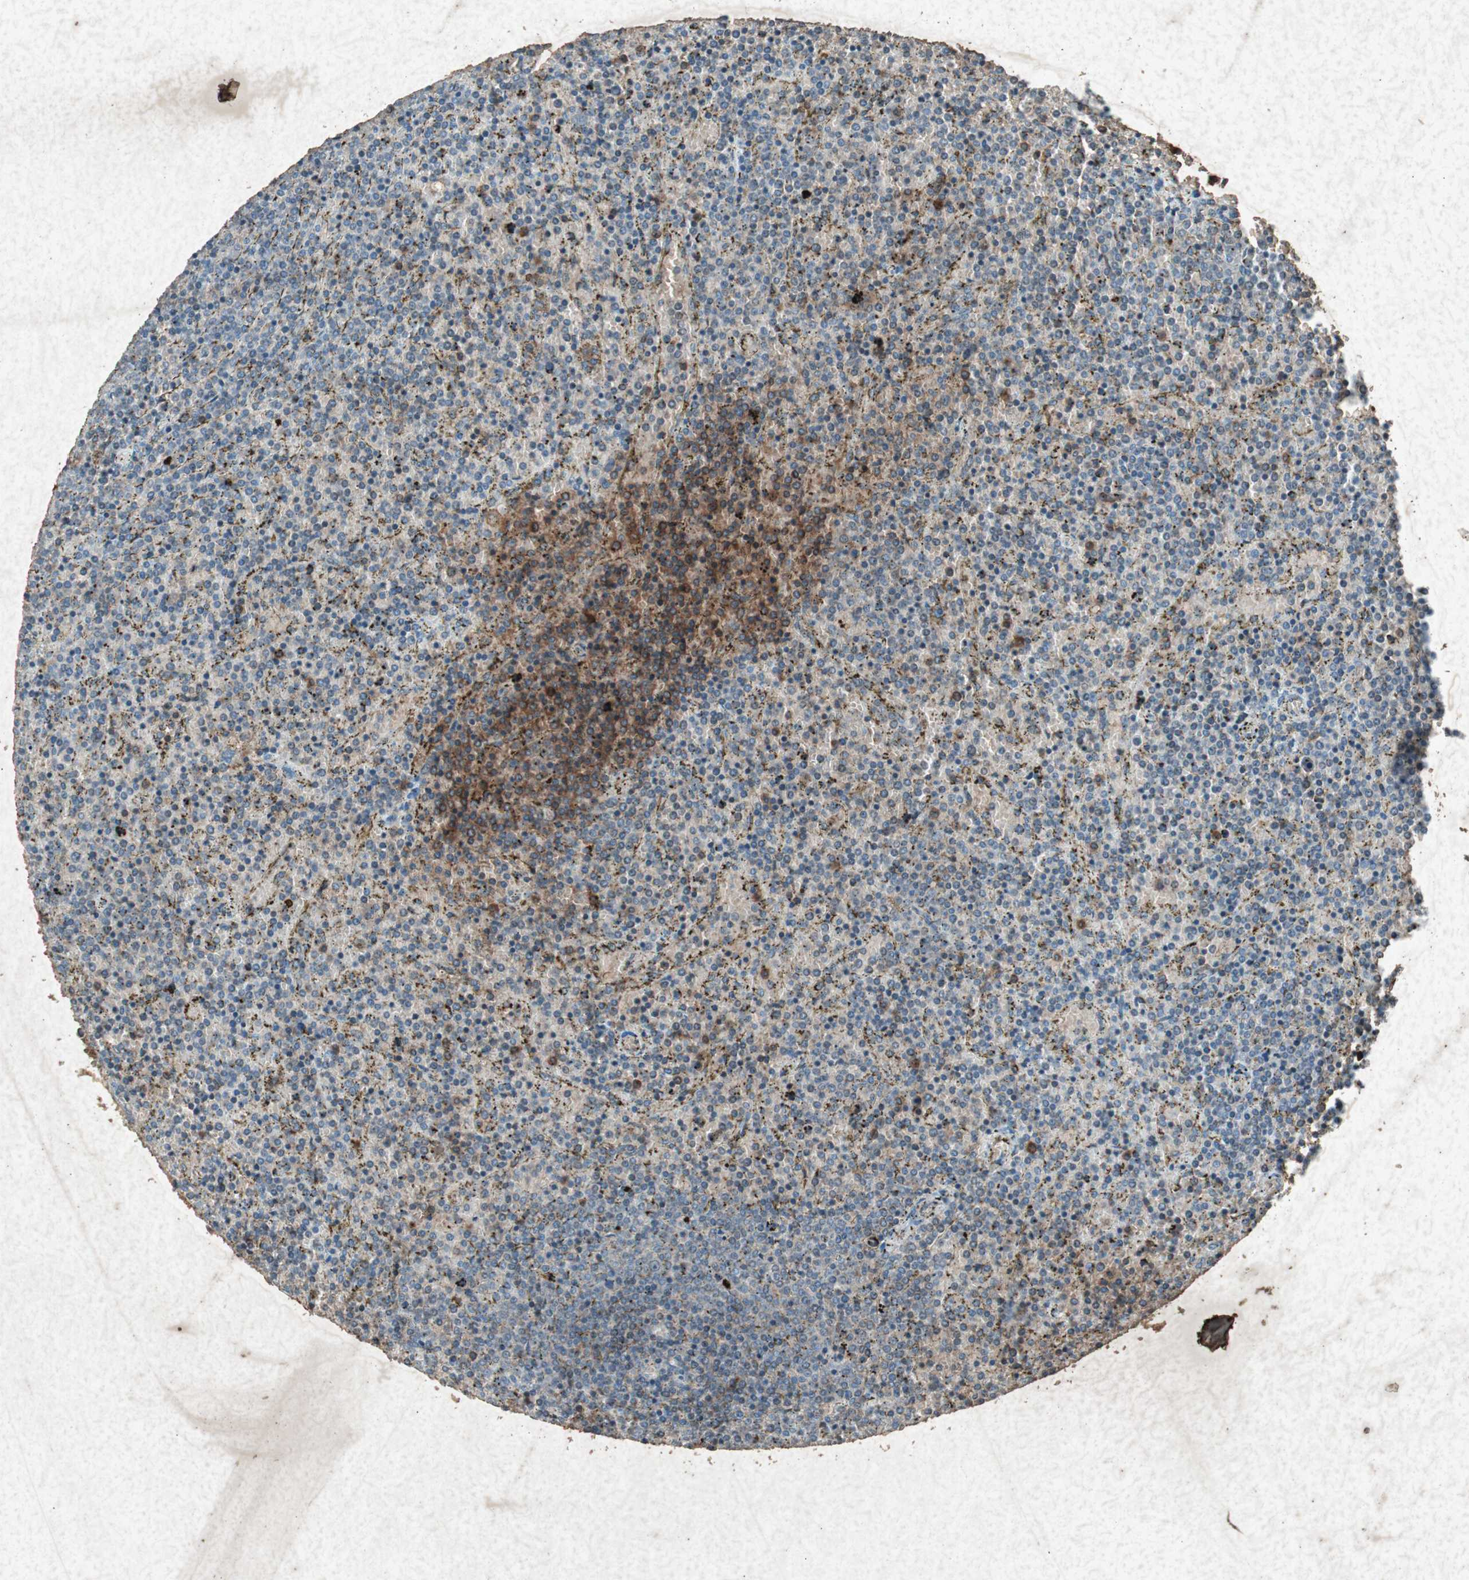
{"staining": {"intensity": "weak", "quantity": "25%-75%", "location": "cytoplasmic/membranous"}, "tissue": "lymphoma", "cell_type": "Tumor cells", "image_type": "cancer", "snomed": [{"axis": "morphology", "description": "Malignant lymphoma, non-Hodgkin's type, Low grade"}, {"axis": "topography", "description": "Spleen"}], "caption": "Lymphoma was stained to show a protein in brown. There is low levels of weak cytoplasmic/membranous expression in approximately 25%-75% of tumor cells. The staining is performed using DAB (3,3'-diaminobenzidine) brown chromogen to label protein expression. The nuclei are counter-stained blue using hematoxylin.", "gene": "TYROBP", "patient": {"sex": "female", "age": 77}}